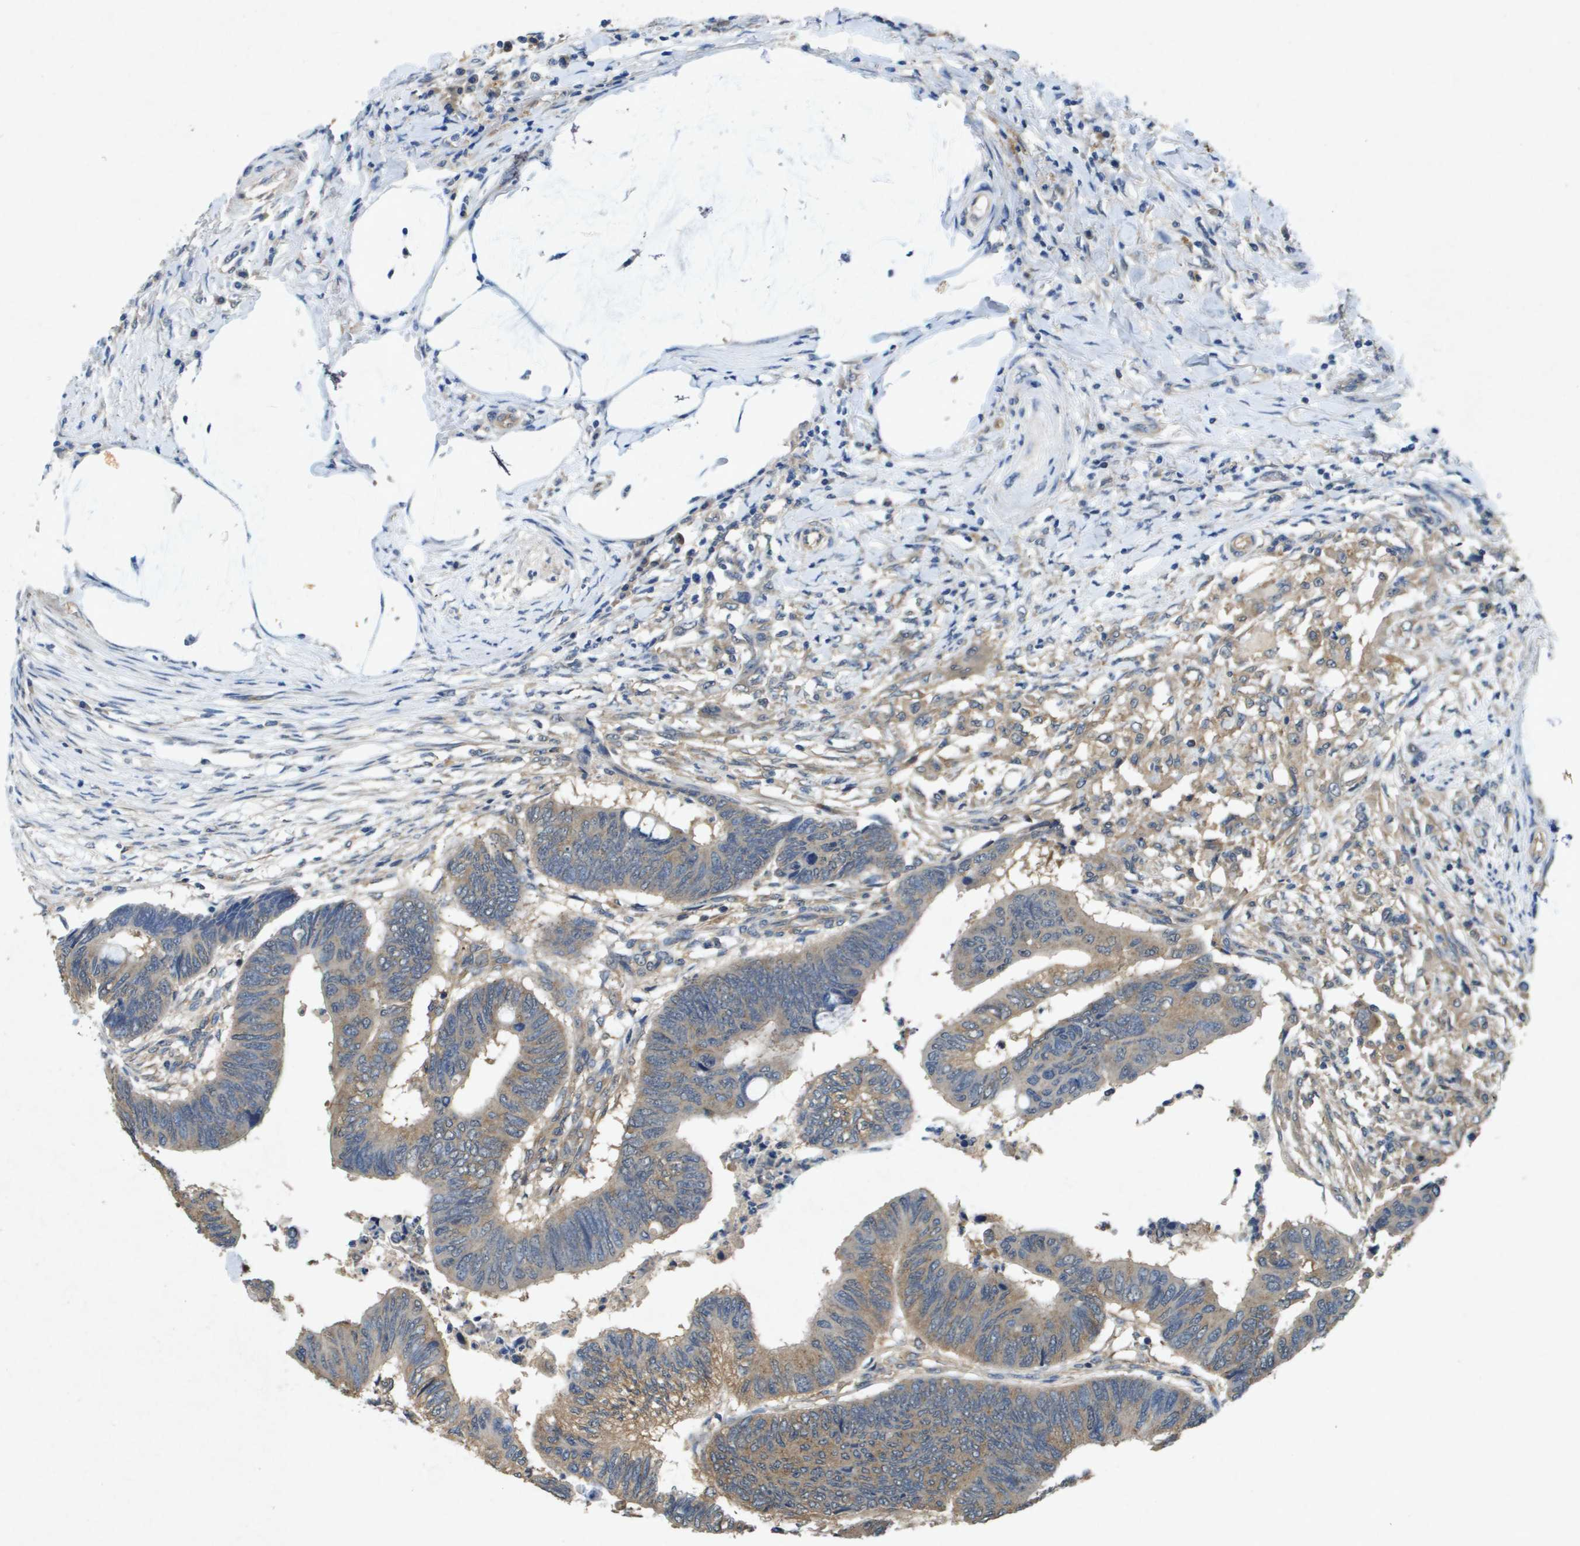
{"staining": {"intensity": "moderate", "quantity": ">75%", "location": "cytoplasmic/membranous"}, "tissue": "colorectal cancer", "cell_type": "Tumor cells", "image_type": "cancer", "snomed": [{"axis": "morphology", "description": "Normal tissue, NOS"}, {"axis": "morphology", "description": "Adenocarcinoma, NOS"}, {"axis": "topography", "description": "Rectum"}, {"axis": "topography", "description": "Peripheral nerve tissue"}], "caption": "This histopathology image exhibits immunohistochemistry (IHC) staining of human colorectal adenocarcinoma, with medium moderate cytoplasmic/membranous positivity in about >75% of tumor cells.", "gene": "PTPRT", "patient": {"sex": "male", "age": 92}}